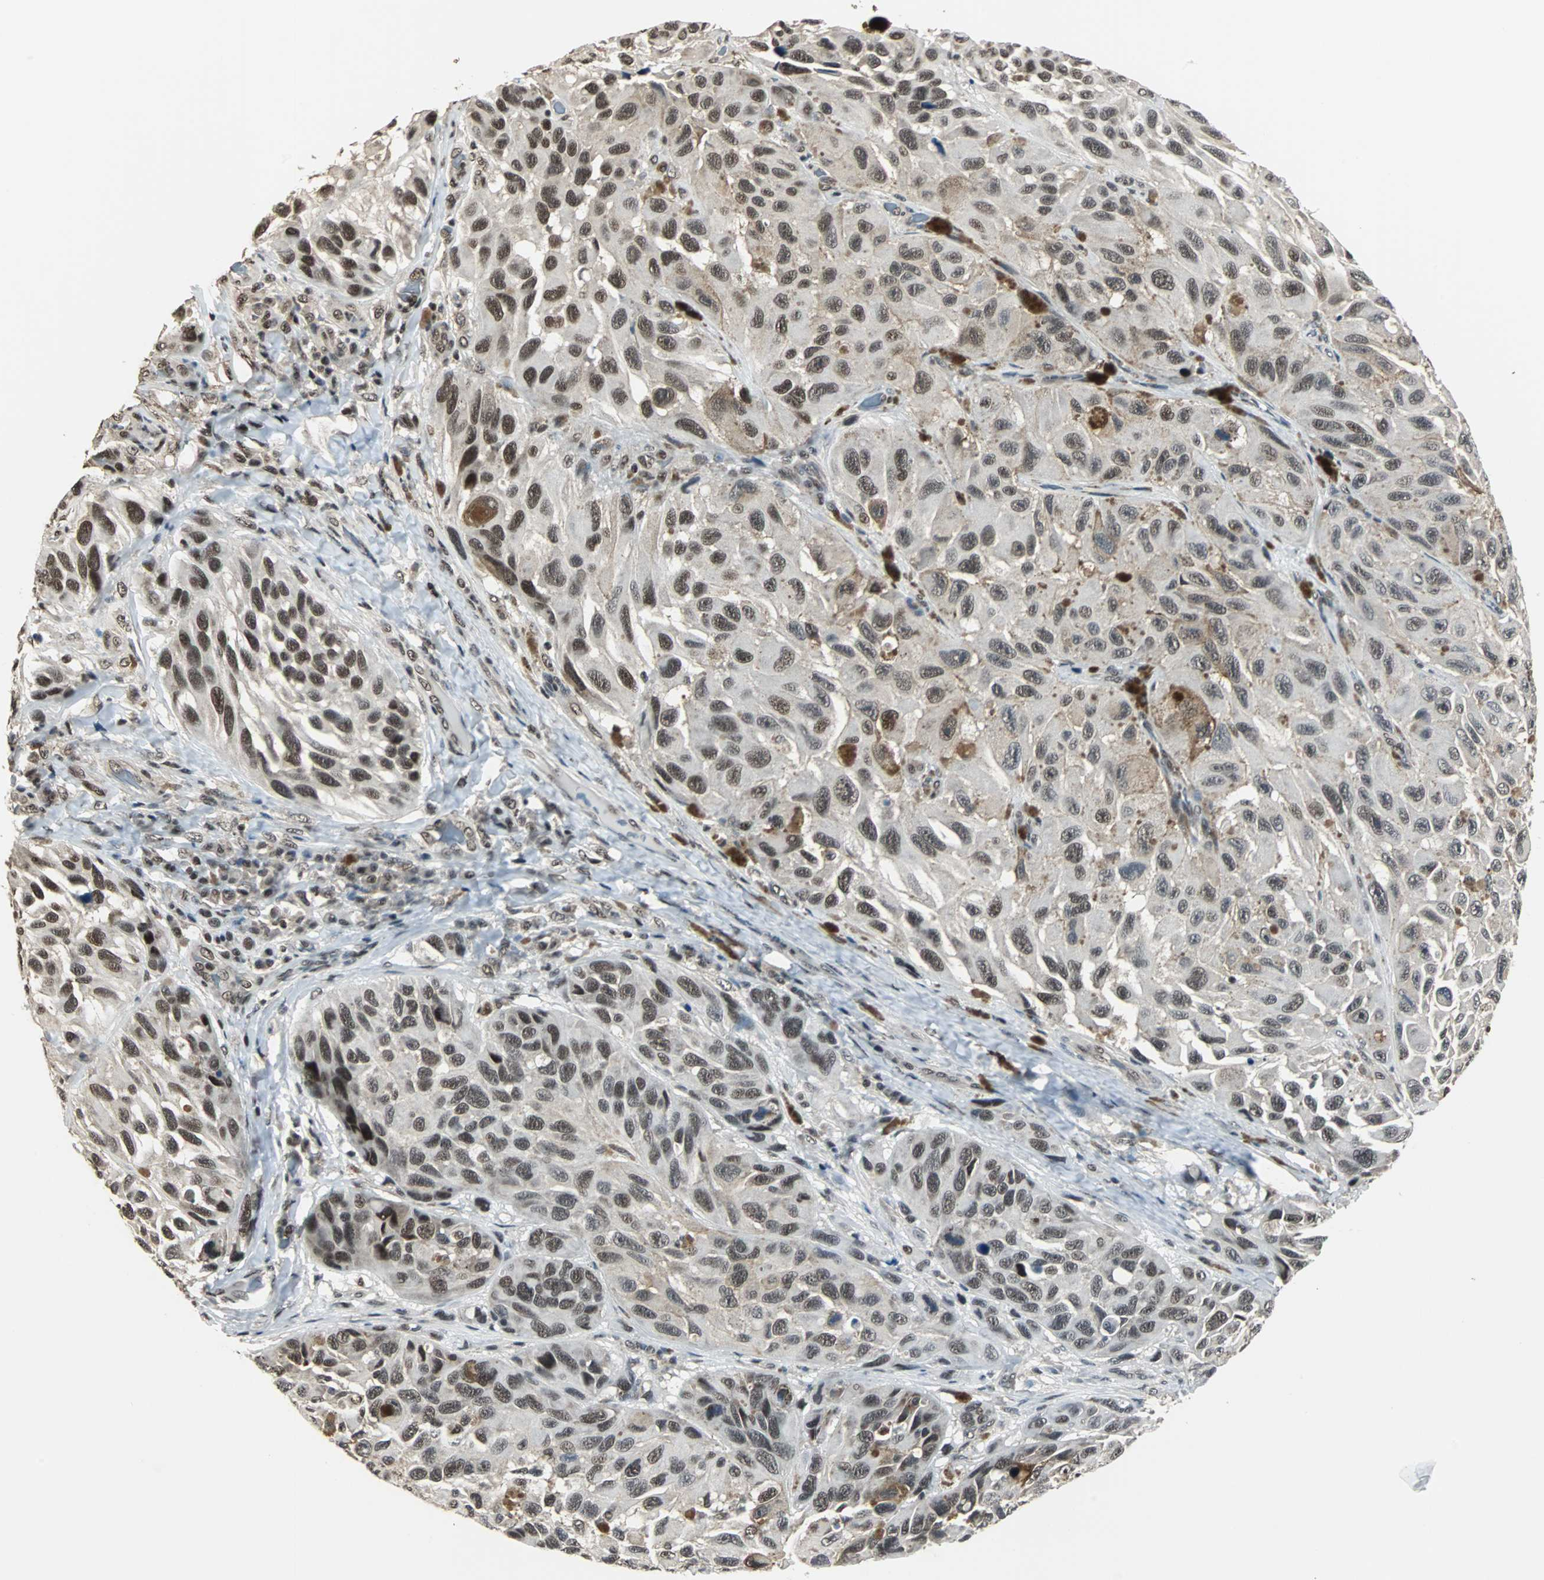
{"staining": {"intensity": "moderate", "quantity": ">75%", "location": "nuclear"}, "tissue": "melanoma", "cell_type": "Tumor cells", "image_type": "cancer", "snomed": [{"axis": "morphology", "description": "Malignant melanoma, NOS"}, {"axis": "topography", "description": "Skin"}], "caption": "Approximately >75% of tumor cells in malignant melanoma demonstrate moderate nuclear protein staining as visualized by brown immunohistochemical staining.", "gene": "MKX", "patient": {"sex": "female", "age": 73}}